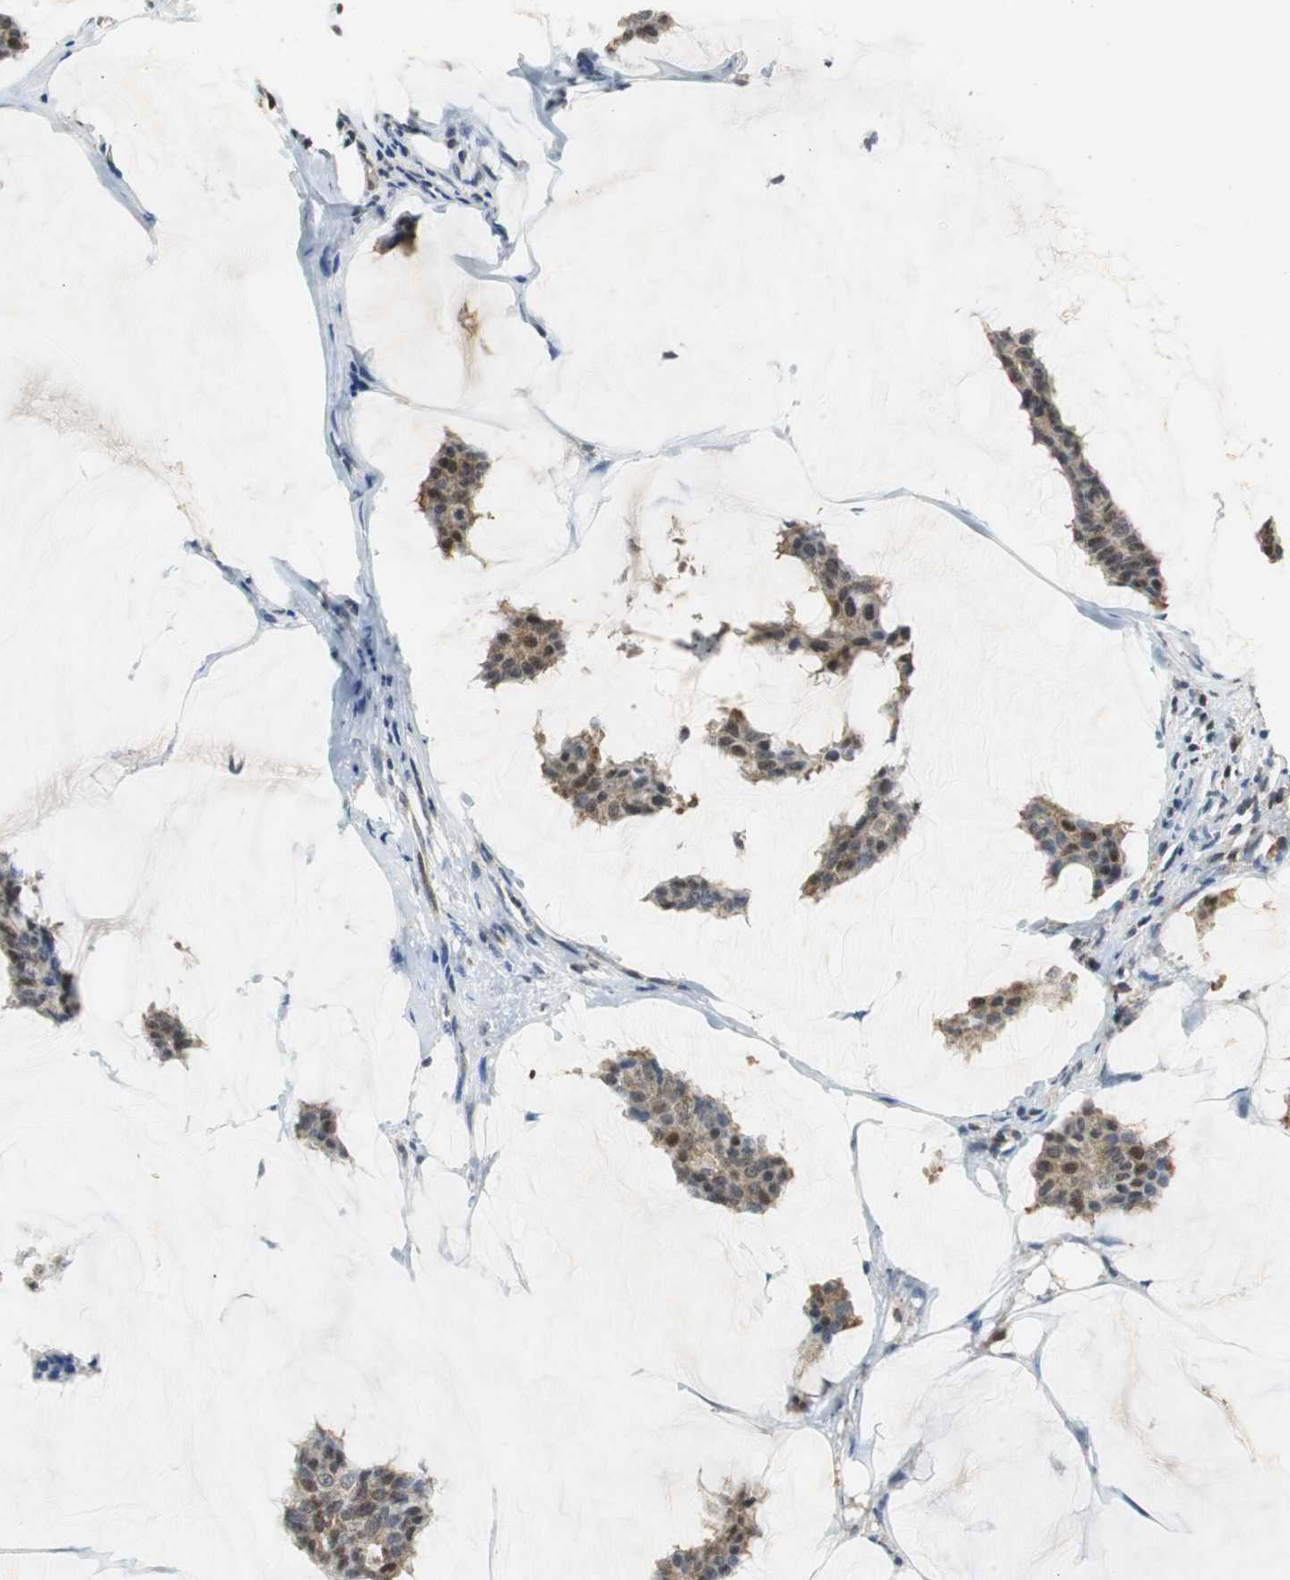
{"staining": {"intensity": "moderate", "quantity": ">75%", "location": "cytoplasmic/membranous"}, "tissue": "breast cancer", "cell_type": "Tumor cells", "image_type": "cancer", "snomed": [{"axis": "morphology", "description": "Duct carcinoma"}, {"axis": "topography", "description": "Breast"}], "caption": "A medium amount of moderate cytoplasmic/membranous staining is identified in about >75% of tumor cells in breast cancer tissue. (Brightfield microscopy of DAB IHC at high magnification).", "gene": "GSDMD", "patient": {"sex": "female", "age": 93}}